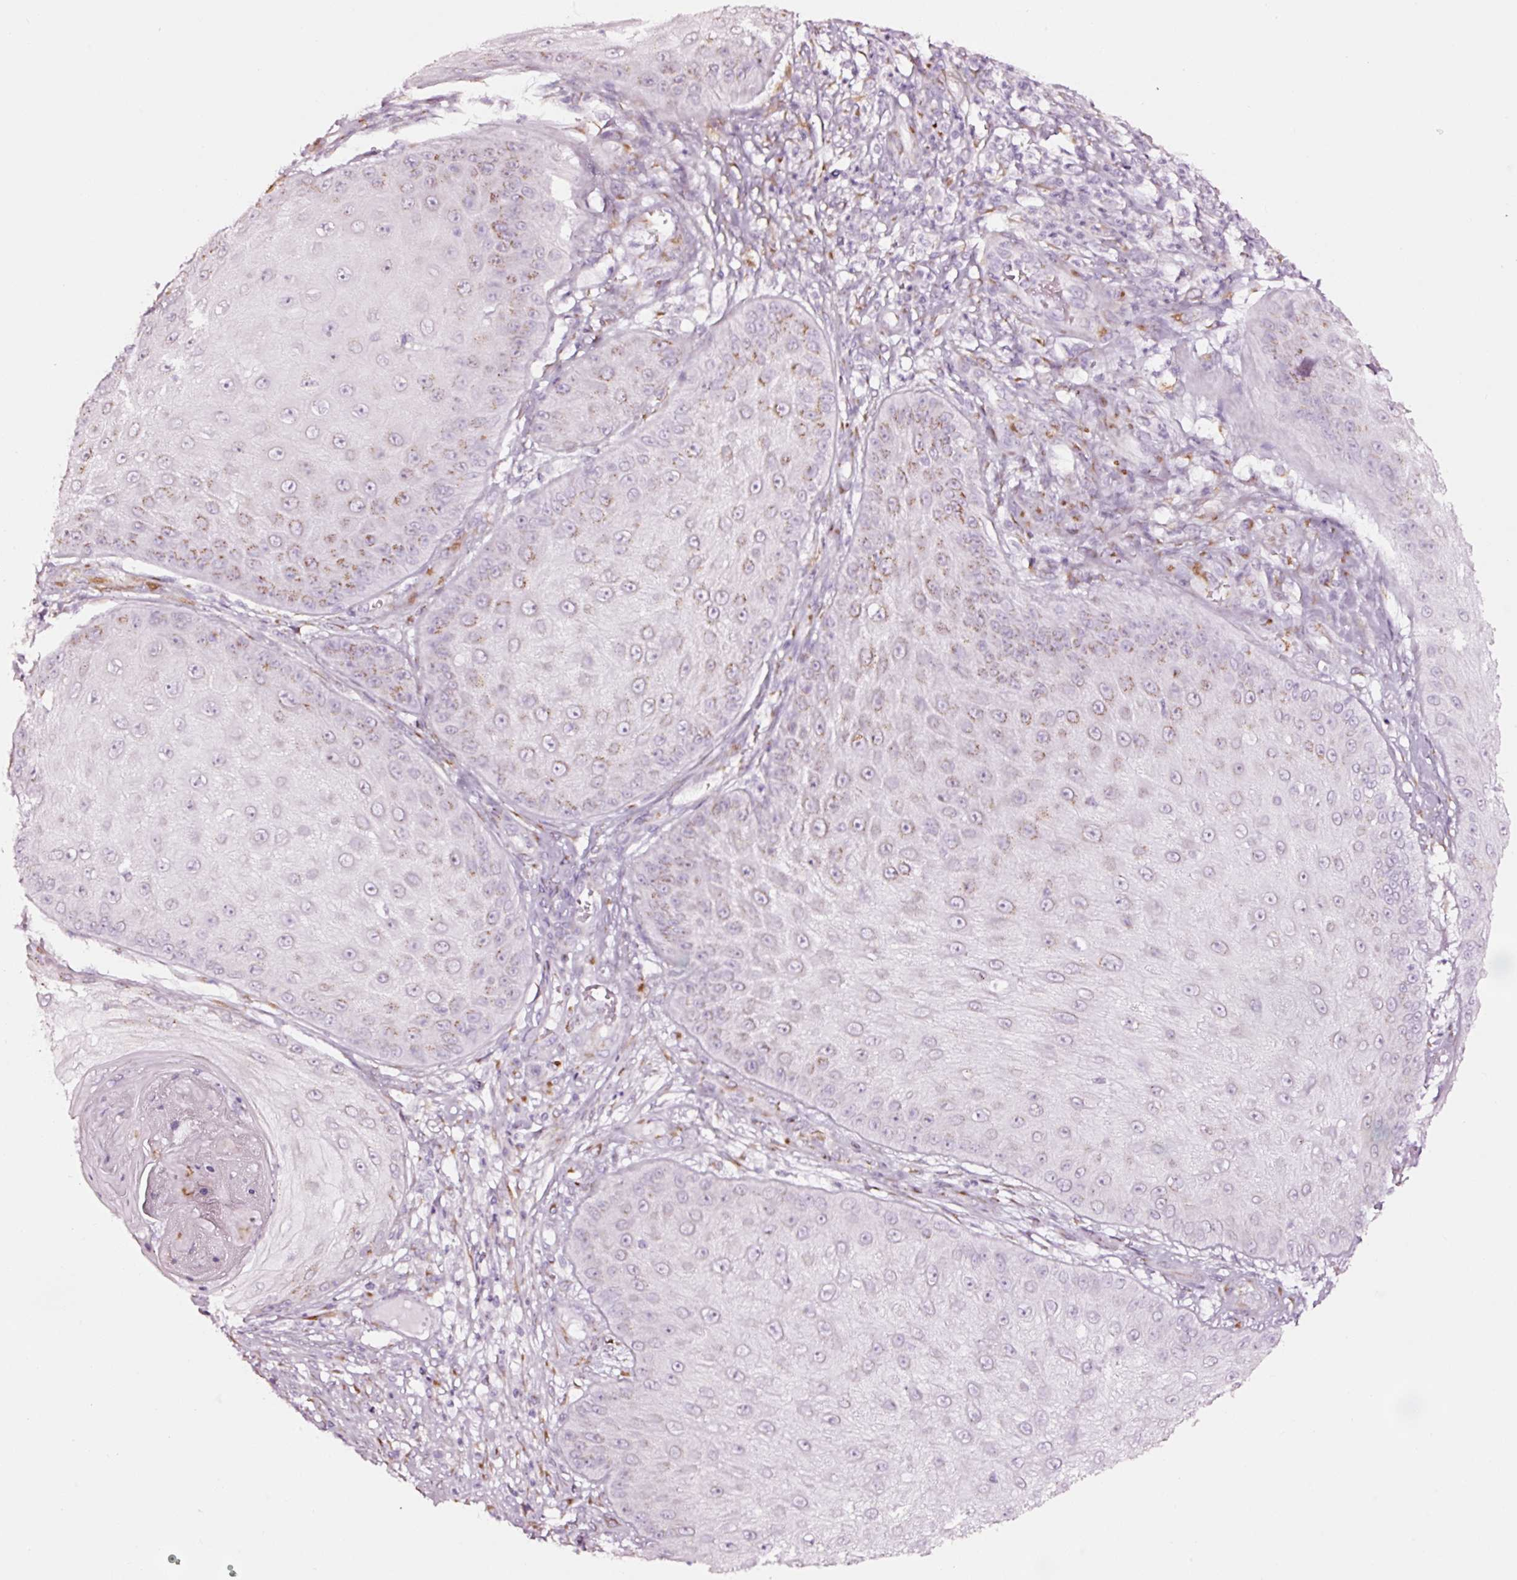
{"staining": {"intensity": "weak", "quantity": "25%-75%", "location": "cytoplasmic/membranous"}, "tissue": "skin cancer", "cell_type": "Tumor cells", "image_type": "cancer", "snomed": [{"axis": "morphology", "description": "Squamous cell carcinoma, NOS"}, {"axis": "topography", "description": "Skin"}], "caption": "Protein staining of skin squamous cell carcinoma tissue displays weak cytoplasmic/membranous expression in approximately 25%-75% of tumor cells.", "gene": "SDF4", "patient": {"sex": "male", "age": 70}}